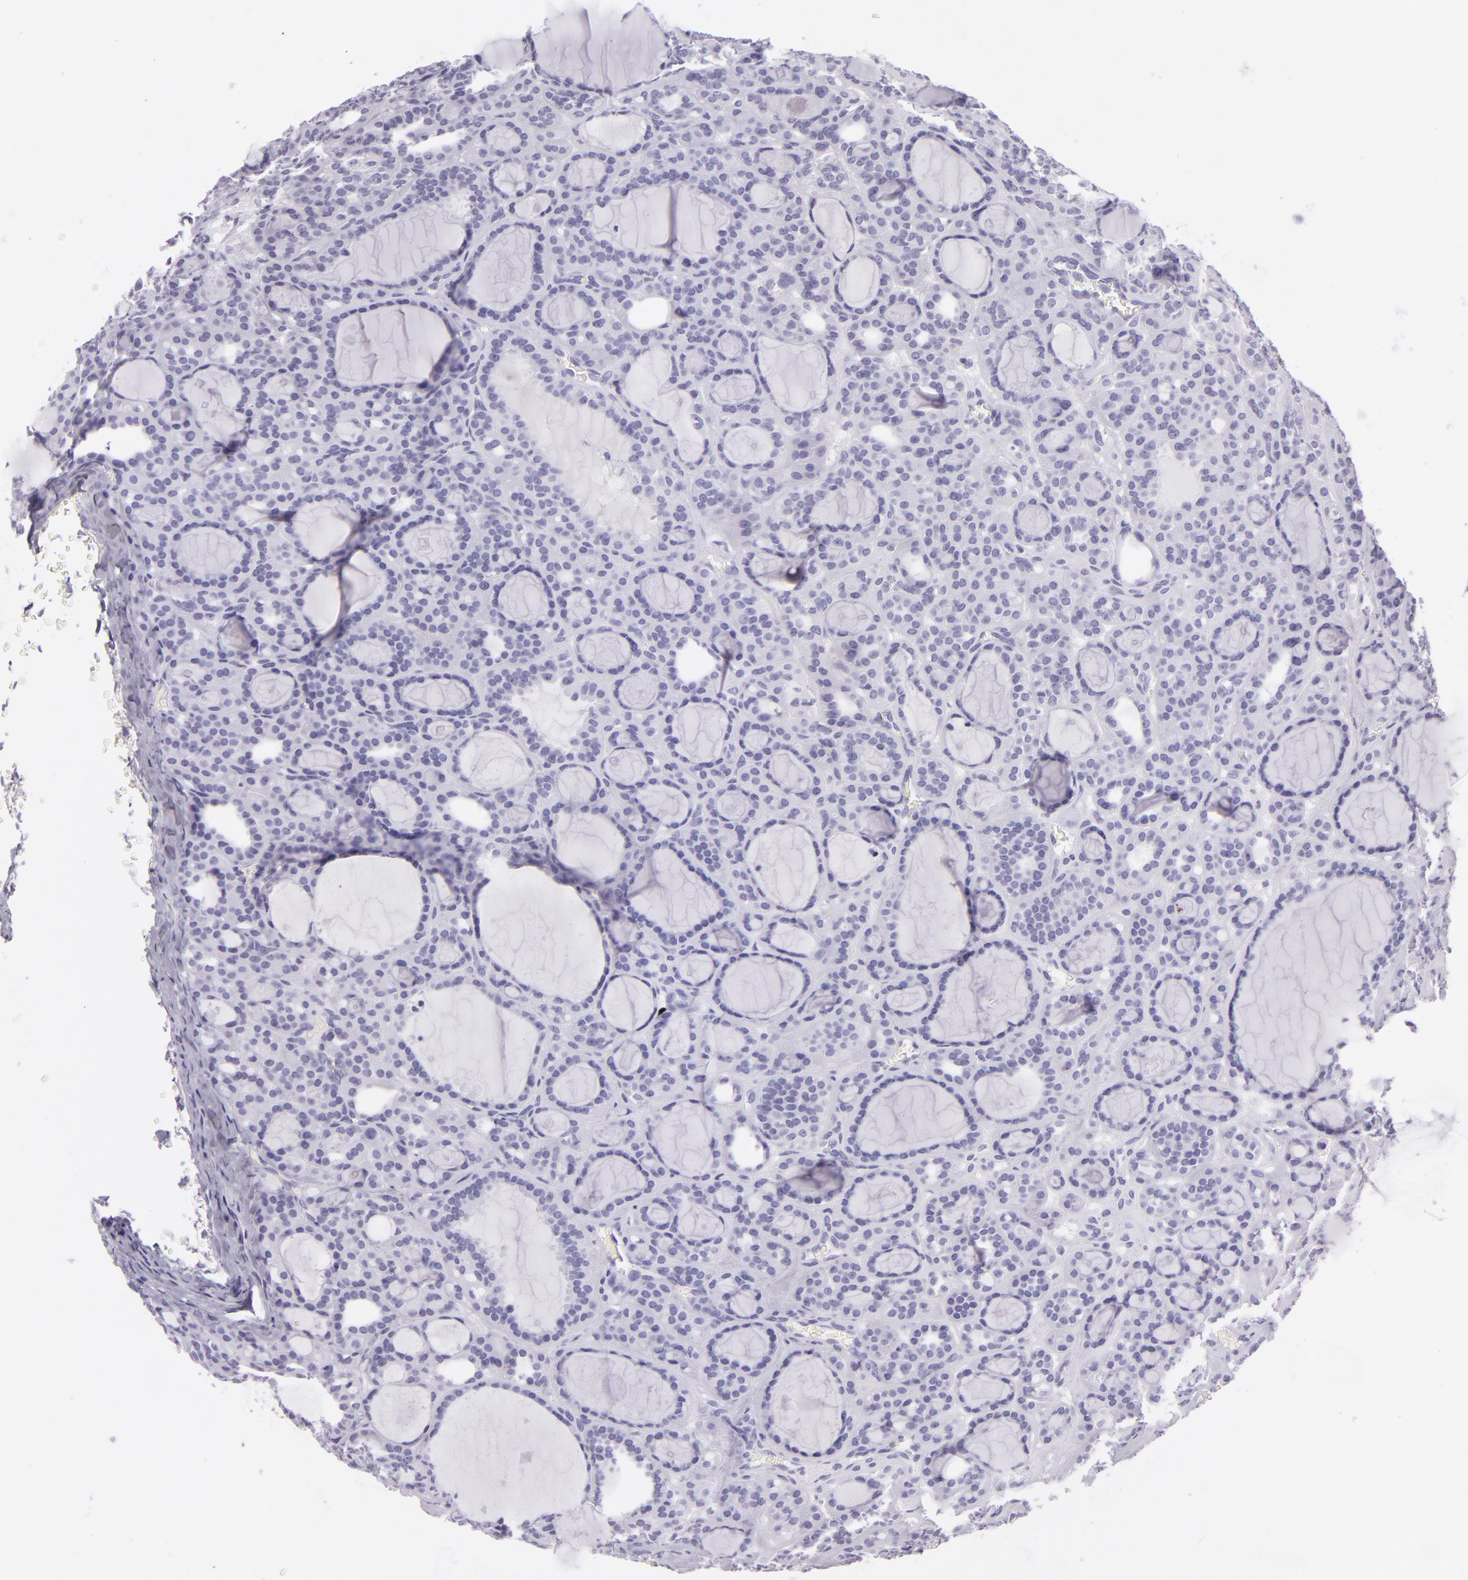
{"staining": {"intensity": "negative", "quantity": "none", "location": "none"}, "tissue": "thyroid cancer", "cell_type": "Tumor cells", "image_type": "cancer", "snomed": [{"axis": "morphology", "description": "Follicular adenoma carcinoma, NOS"}, {"axis": "topography", "description": "Thyroid gland"}], "caption": "High power microscopy histopathology image of an immunohistochemistry histopathology image of follicular adenoma carcinoma (thyroid), revealing no significant expression in tumor cells.", "gene": "MUC6", "patient": {"sex": "female", "age": 71}}